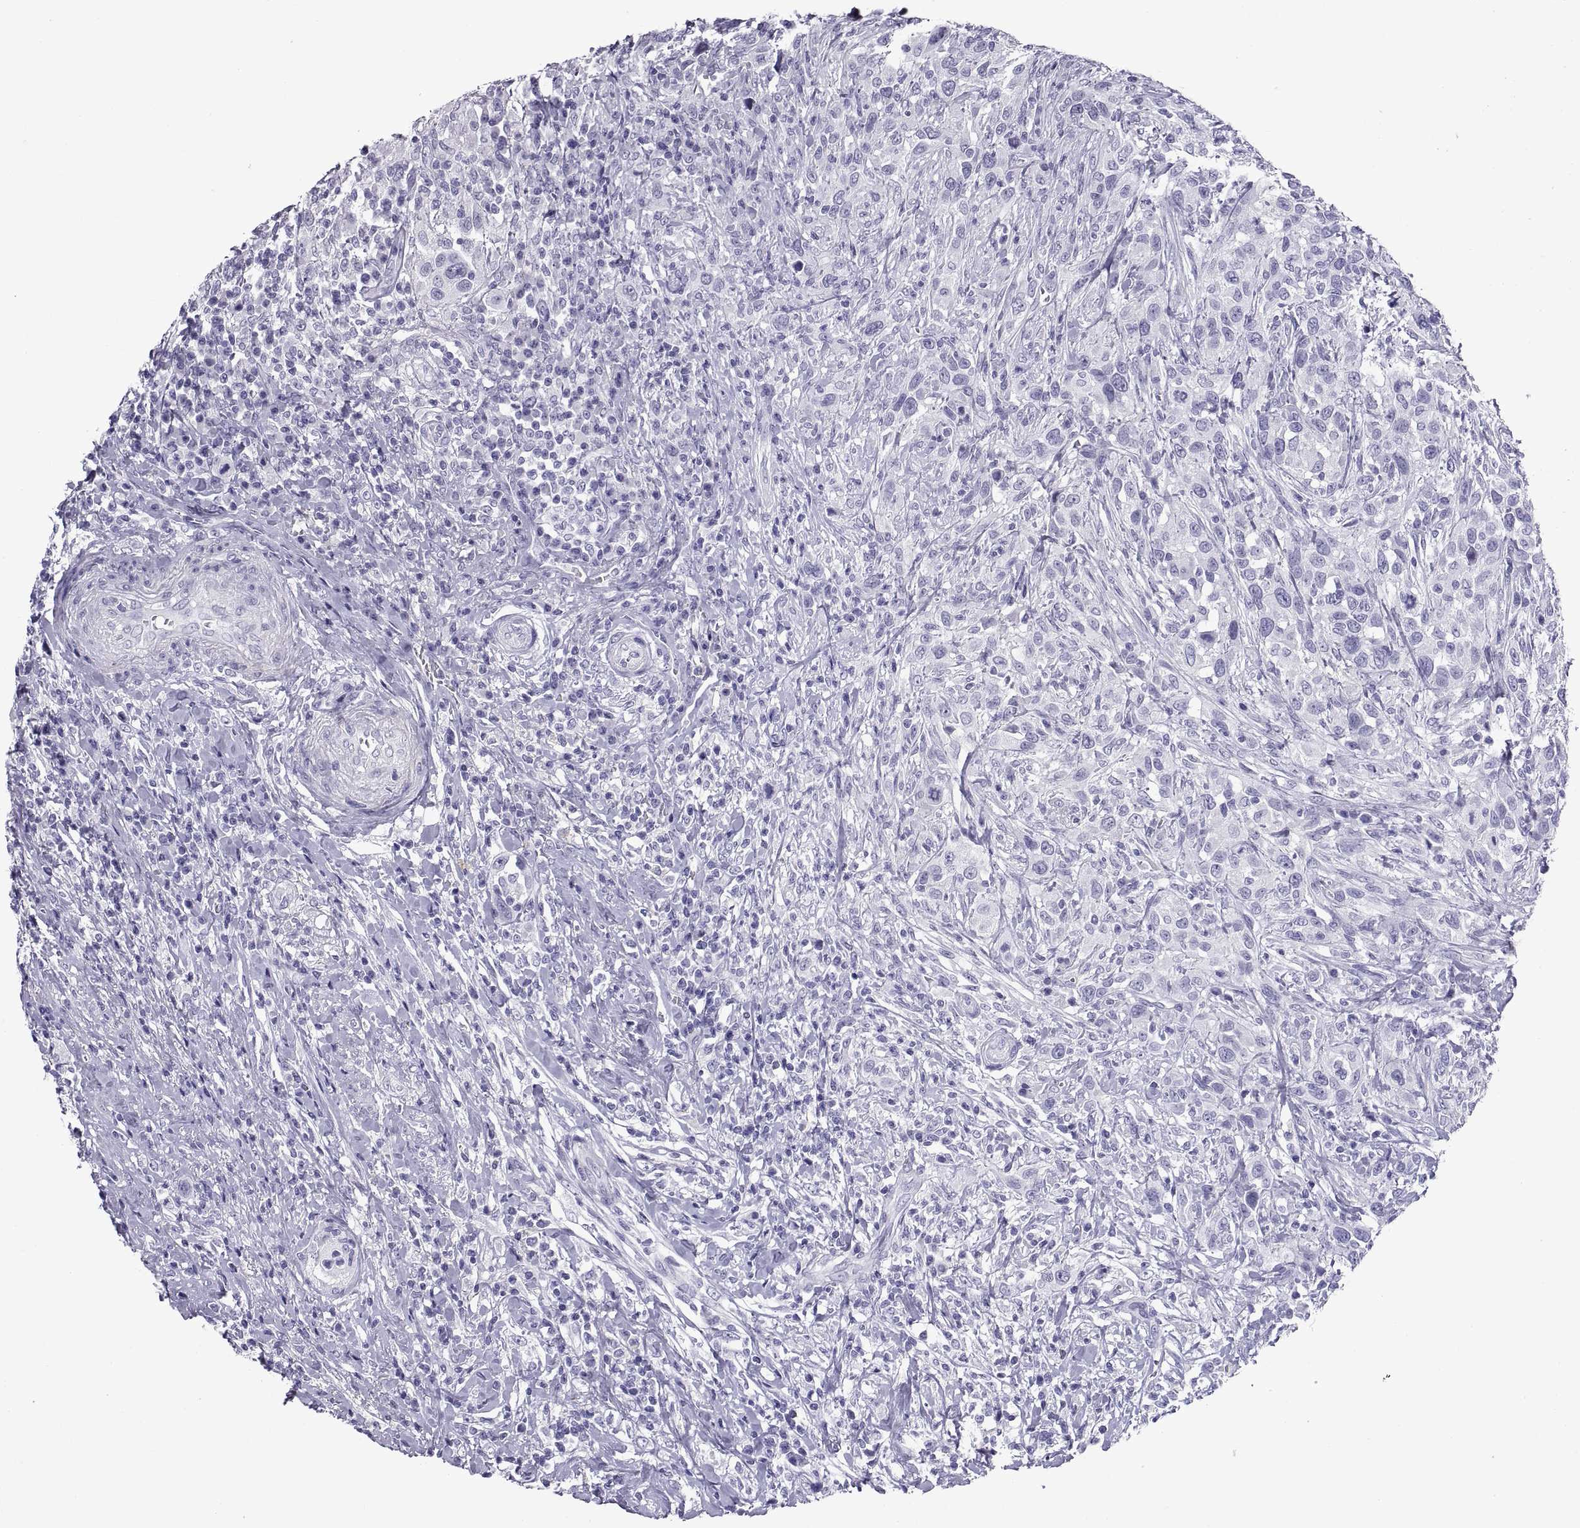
{"staining": {"intensity": "negative", "quantity": "none", "location": "none"}, "tissue": "urothelial cancer", "cell_type": "Tumor cells", "image_type": "cancer", "snomed": [{"axis": "morphology", "description": "Urothelial carcinoma, NOS"}, {"axis": "morphology", "description": "Urothelial carcinoma, High grade"}, {"axis": "topography", "description": "Urinary bladder"}], "caption": "Immunohistochemistry (IHC) image of human urothelial carcinoma (high-grade) stained for a protein (brown), which displays no staining in tumor cells.", "gene": "RGS20", "patient": {"sex": "female", "age": 64}}